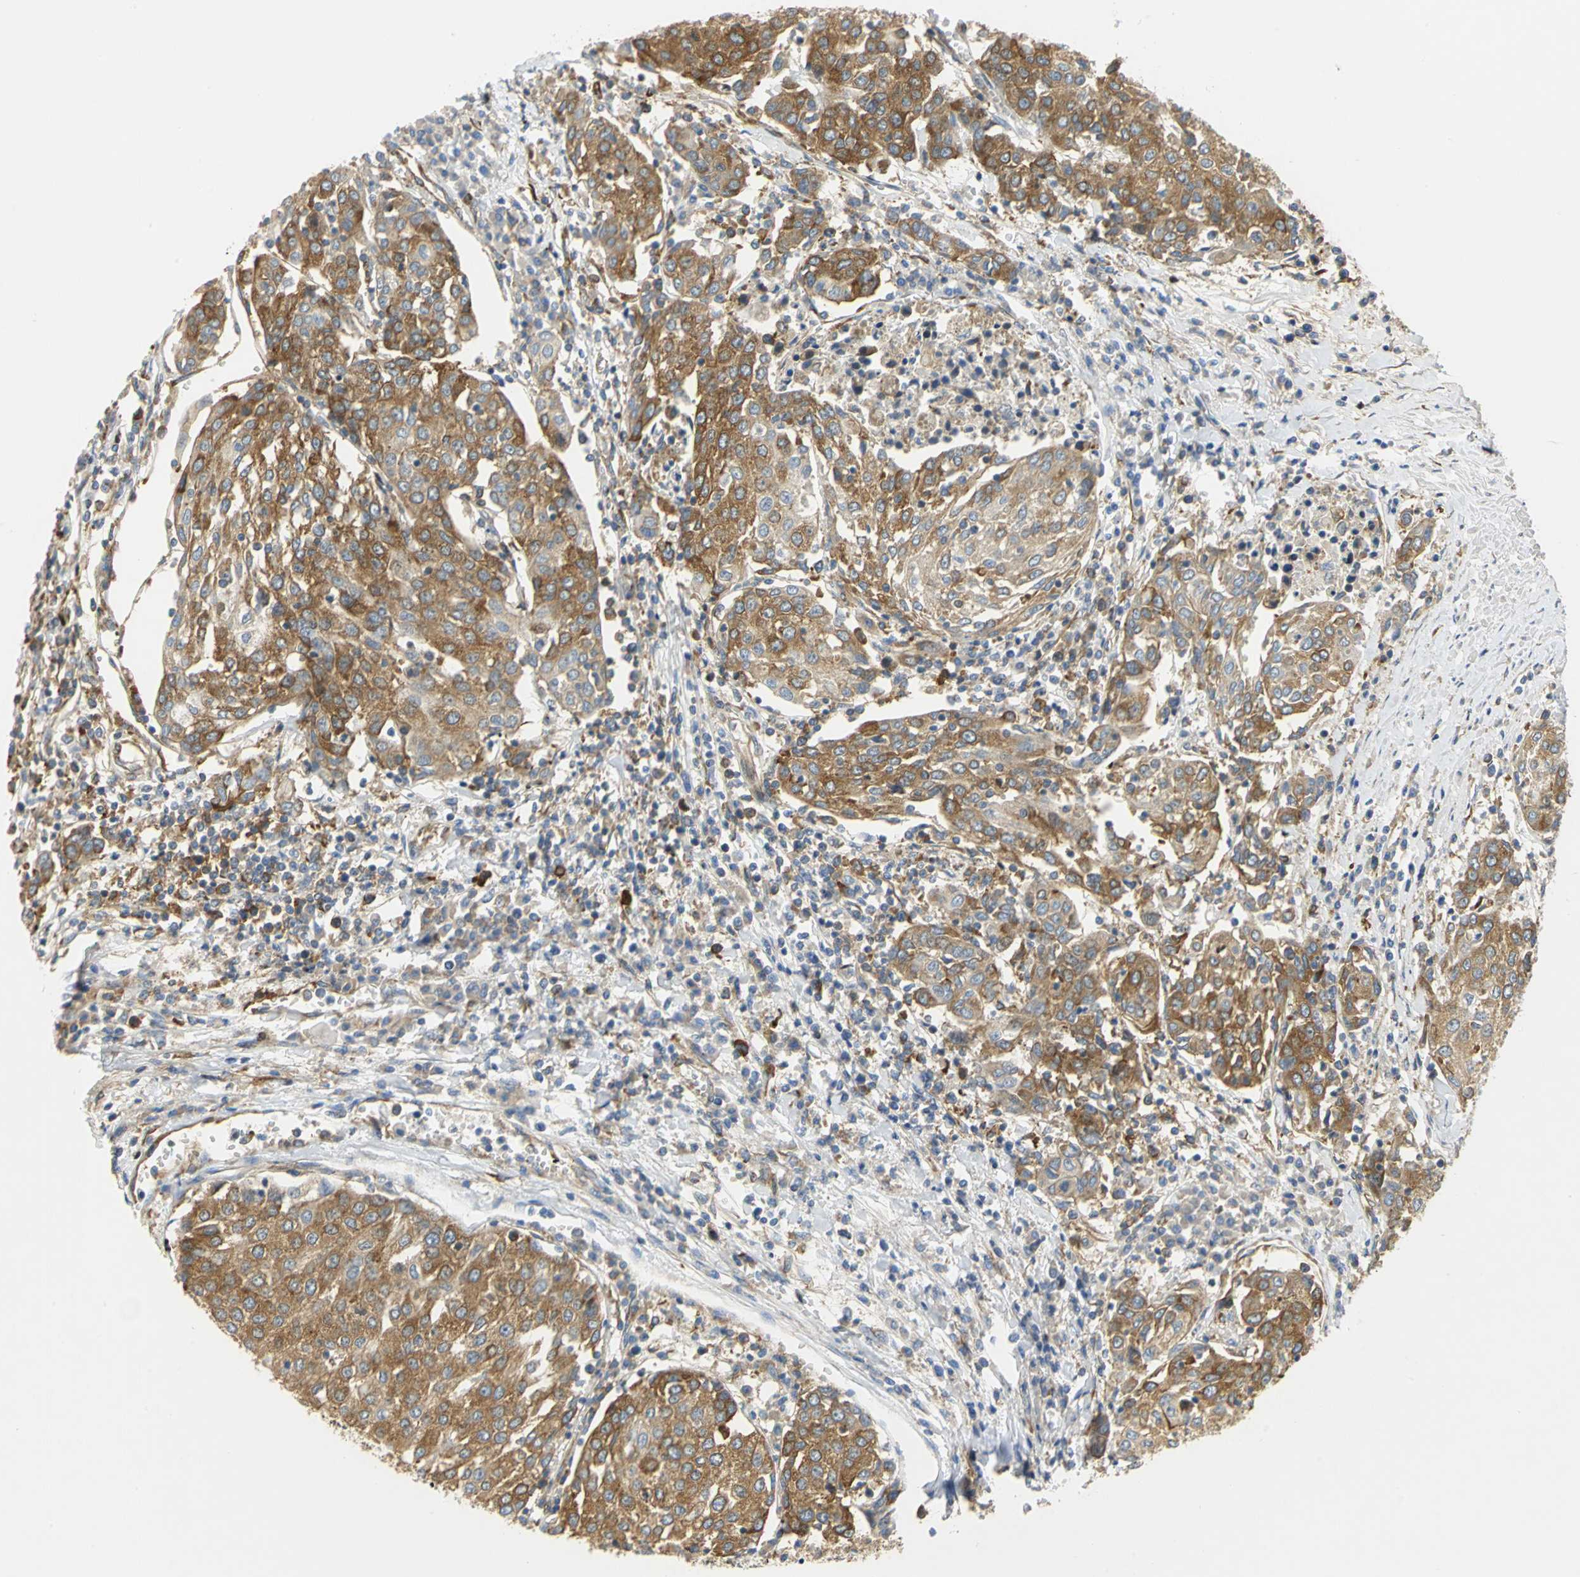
{"staining": {"intensity": "moderate", "quantity": ">75%", "location": "cytoplasmic/membranous"}, "tissue": "urothelial cancer", "cell_type": "Tumor cells", "image_type": "cancer", "snomed": [{"axis": "morphology", "description": "Urothelial carcinoma, High grade"}, {"axis": "topography", "description": "Urinary bladder"}], "caption": "Protein expression analysis of high-grade urothelial carcinoma exhibits moderate cytoplasmic/membranous positivity in about >75% of tumor cells. Immunohistochemistry (ihc) stains the protein in brown and the nuclei are stained blue.", "gene": "YBX1", "patient": {"sex": "female", "age": 85}}